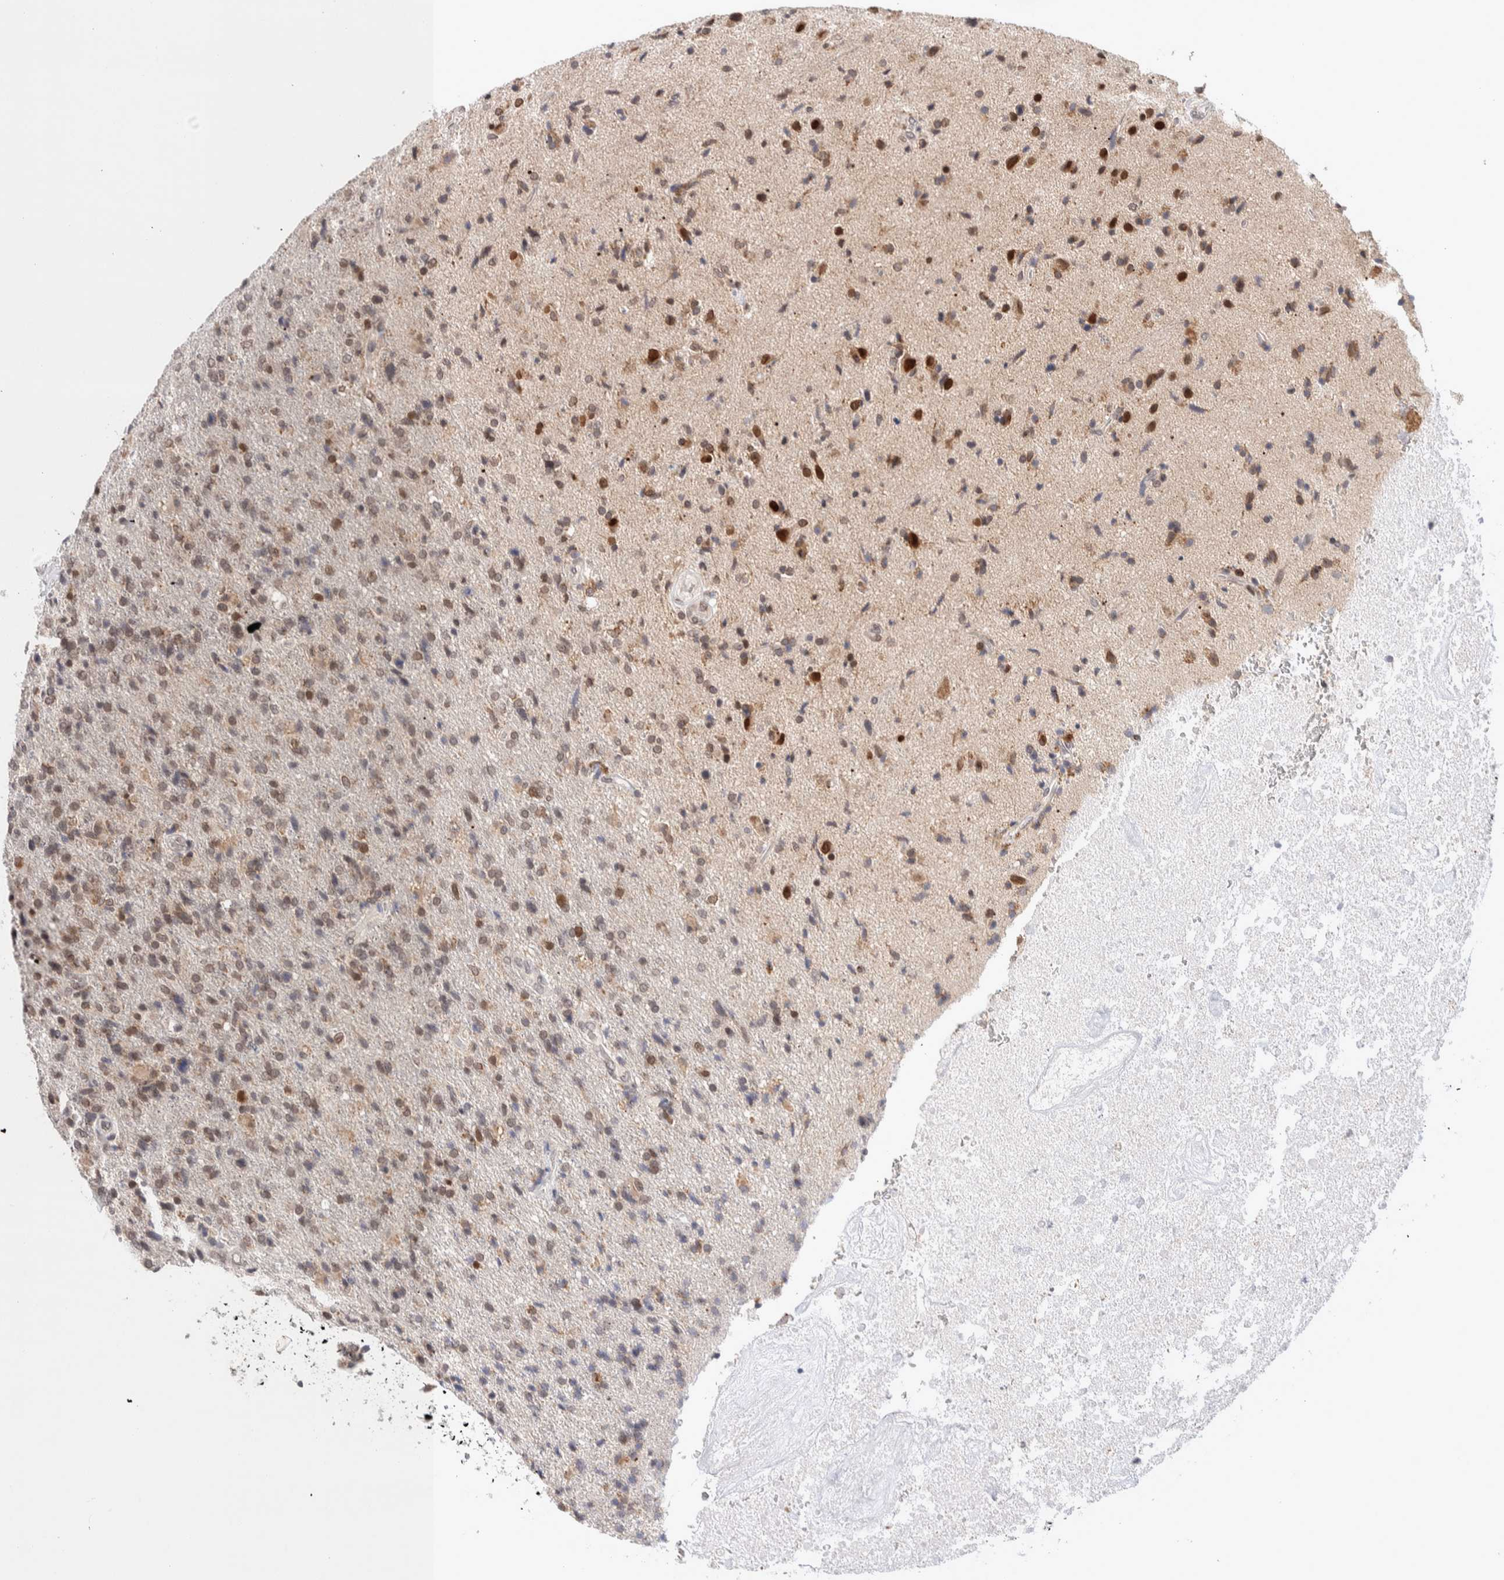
{"staining": {"intensity": "weak", "quantity": "25%-75%", "location": "cytoplasmic/membranous,nuclear"}, "tissue": "glioma", "cell_type": "Tumor cells", "image_type": "cancer", "snomed": [{"axis": "morphology", "description": "Glioma, malignant, High grade"}, {"axis": "topography", "description": "Brain"}], "caption": "Protein expression analysis of human malignant high-grade glioma reveals weak cytoplasmic/membranous and nuclear staining in about 25%-75% of tumor cells. (brown staining indicates protein expression, while blue staining denotes nuclei).", "gene": "CRAT", "patient": {"sex": "male", "age": 72}}